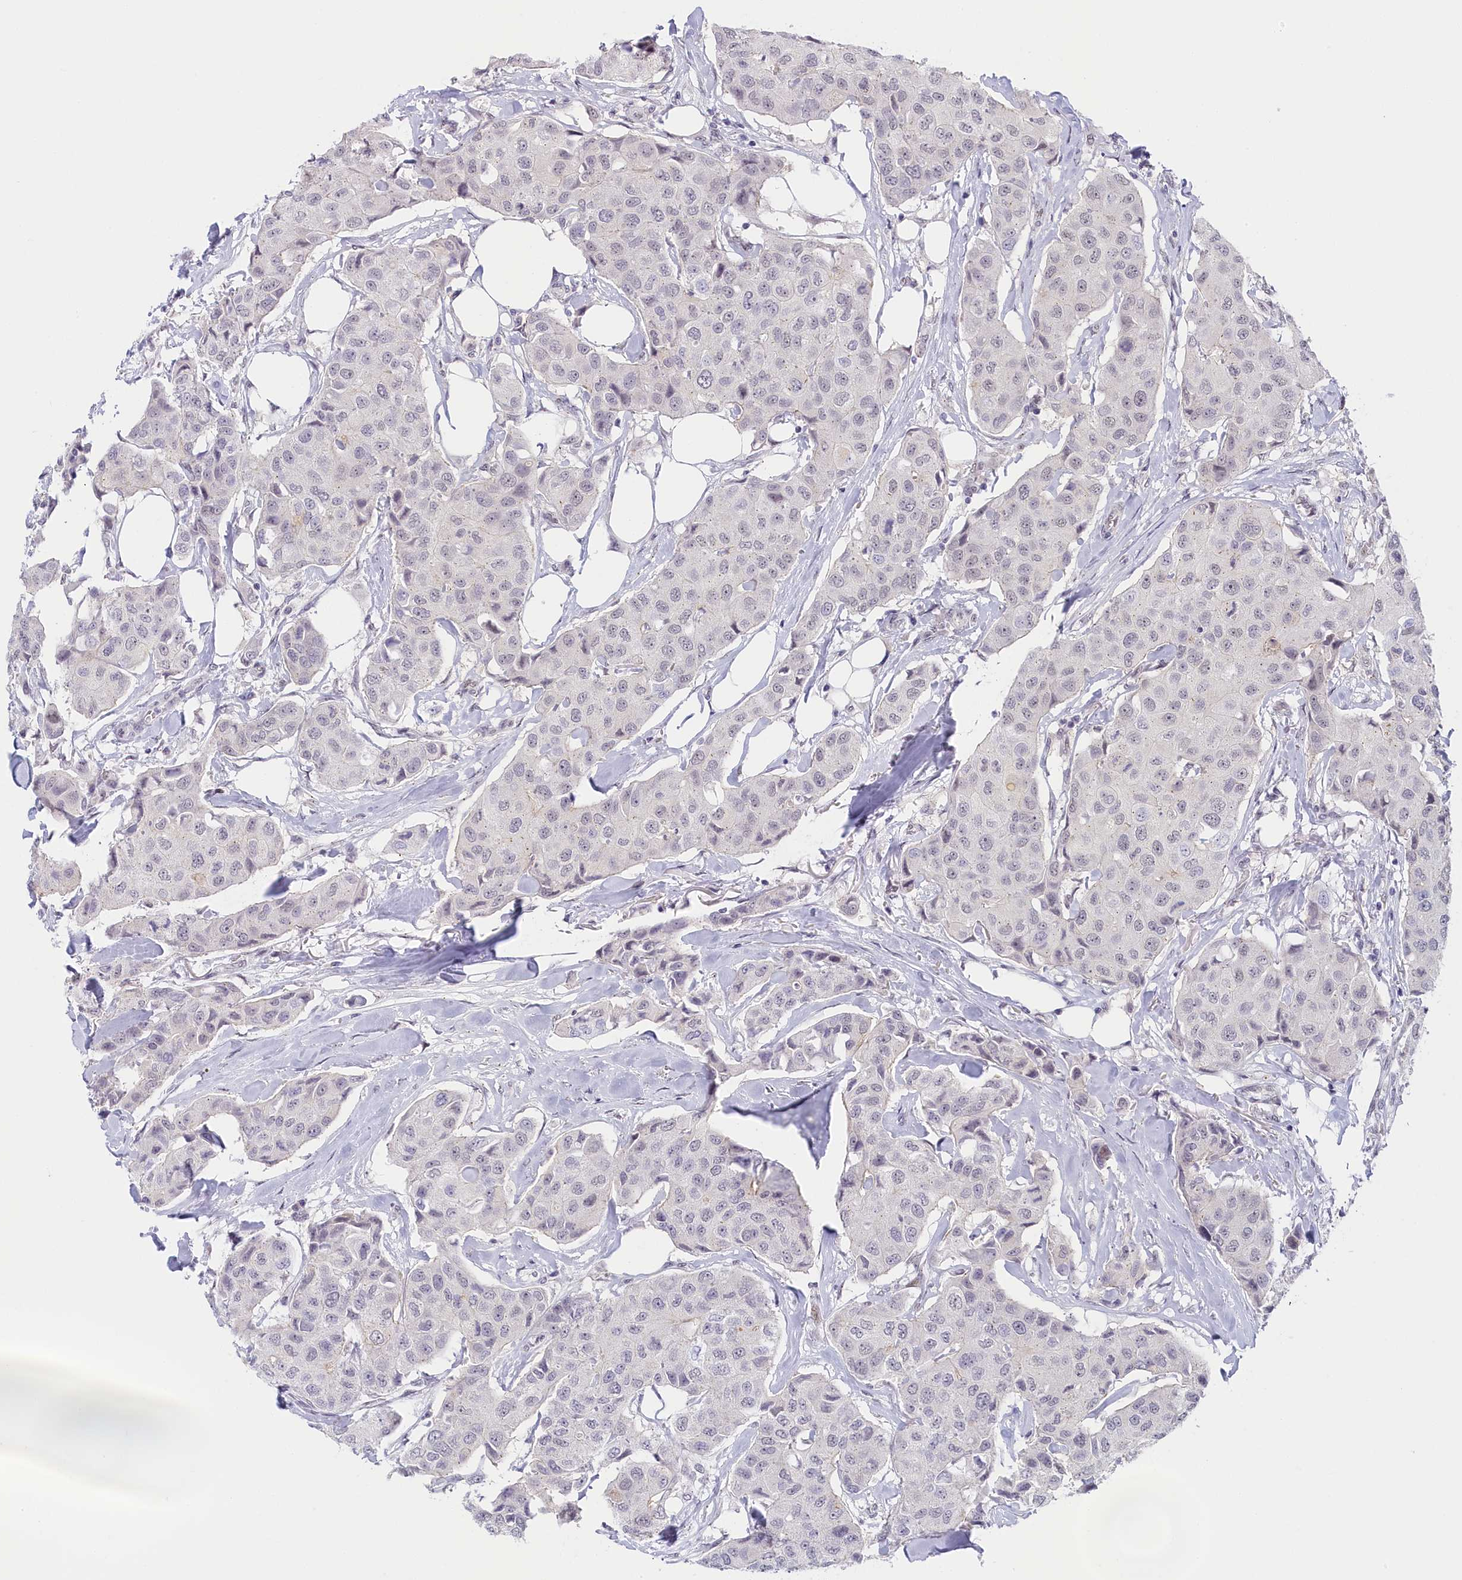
{"staining": {"intensity": "negative", "quantity": "none", "location": "none"}, "tissue": "breast cancer", "cell_type": "Tumor cells", "image_type": "cancer", "snomed": [{"axis": "morphology", "description": "Duct carcinoma"}, {"axis": "topography", "description": "Breast"}], "caption": "Tumor cells show no significant protein positivity in breast infiltrating ductal carcinoma.", "gene": "SEC31B", "patient": {"sex": "female", "age": 80}}